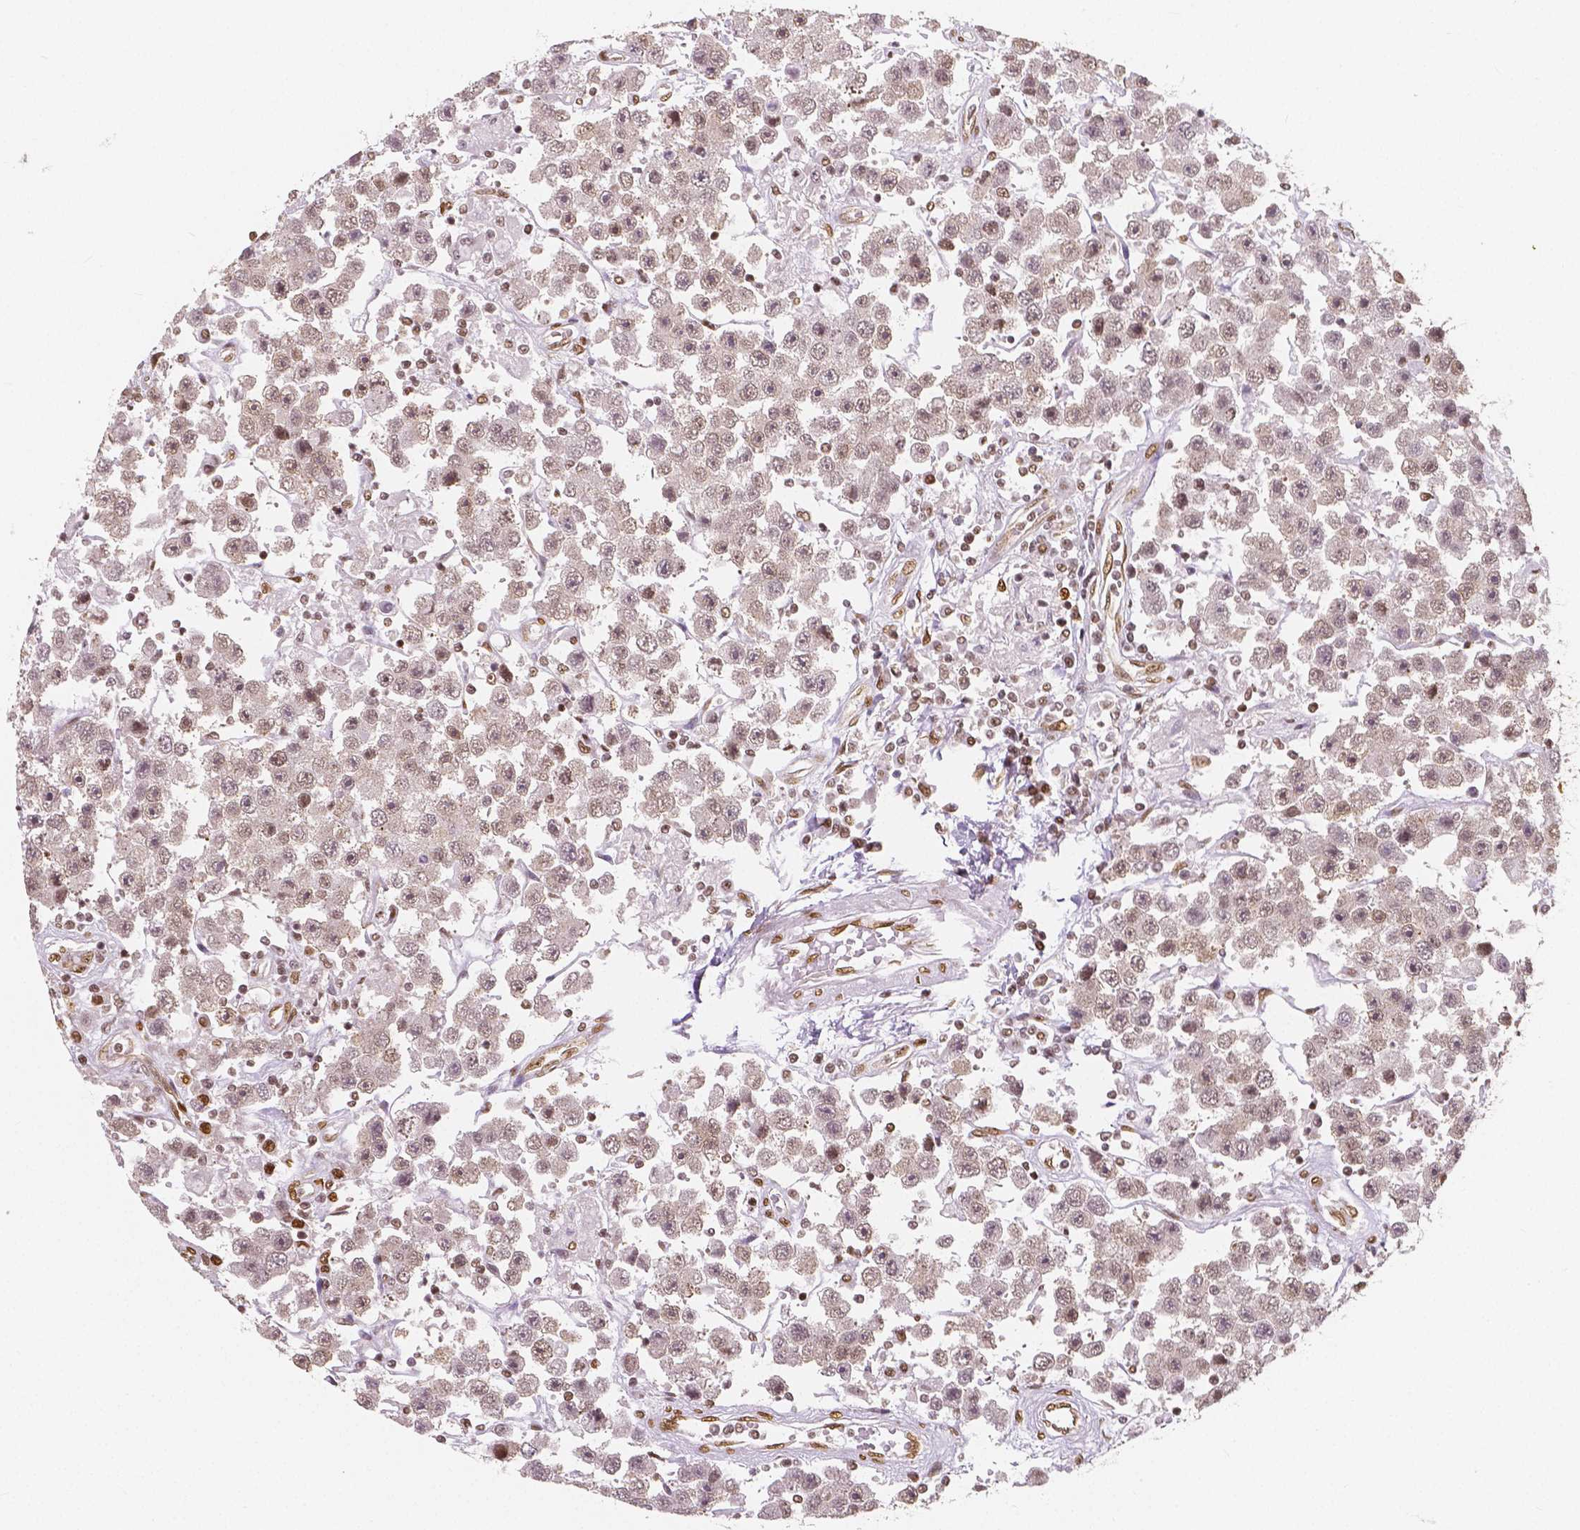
{"staining": {"intensity": "weak", "quantity": ">75%", "location": "nuclear"}, "tissue": "testis cancer", "cell_type": "Tumor cells", "image_type": "cancer", "snomed": [{"axis": "morphology", "description": "Seminoma, NOS"}, {"axis": "topography", "description": "Testis"}], "caption": "High-power microscopy captured an immunohistochemistry (IHC) micrograph of testis seminoma, revealing weak nuclear expression in about >75% of tumor cells.", "gene": "NUCKS1", "patient": {"sex": "male", "age": 45}}